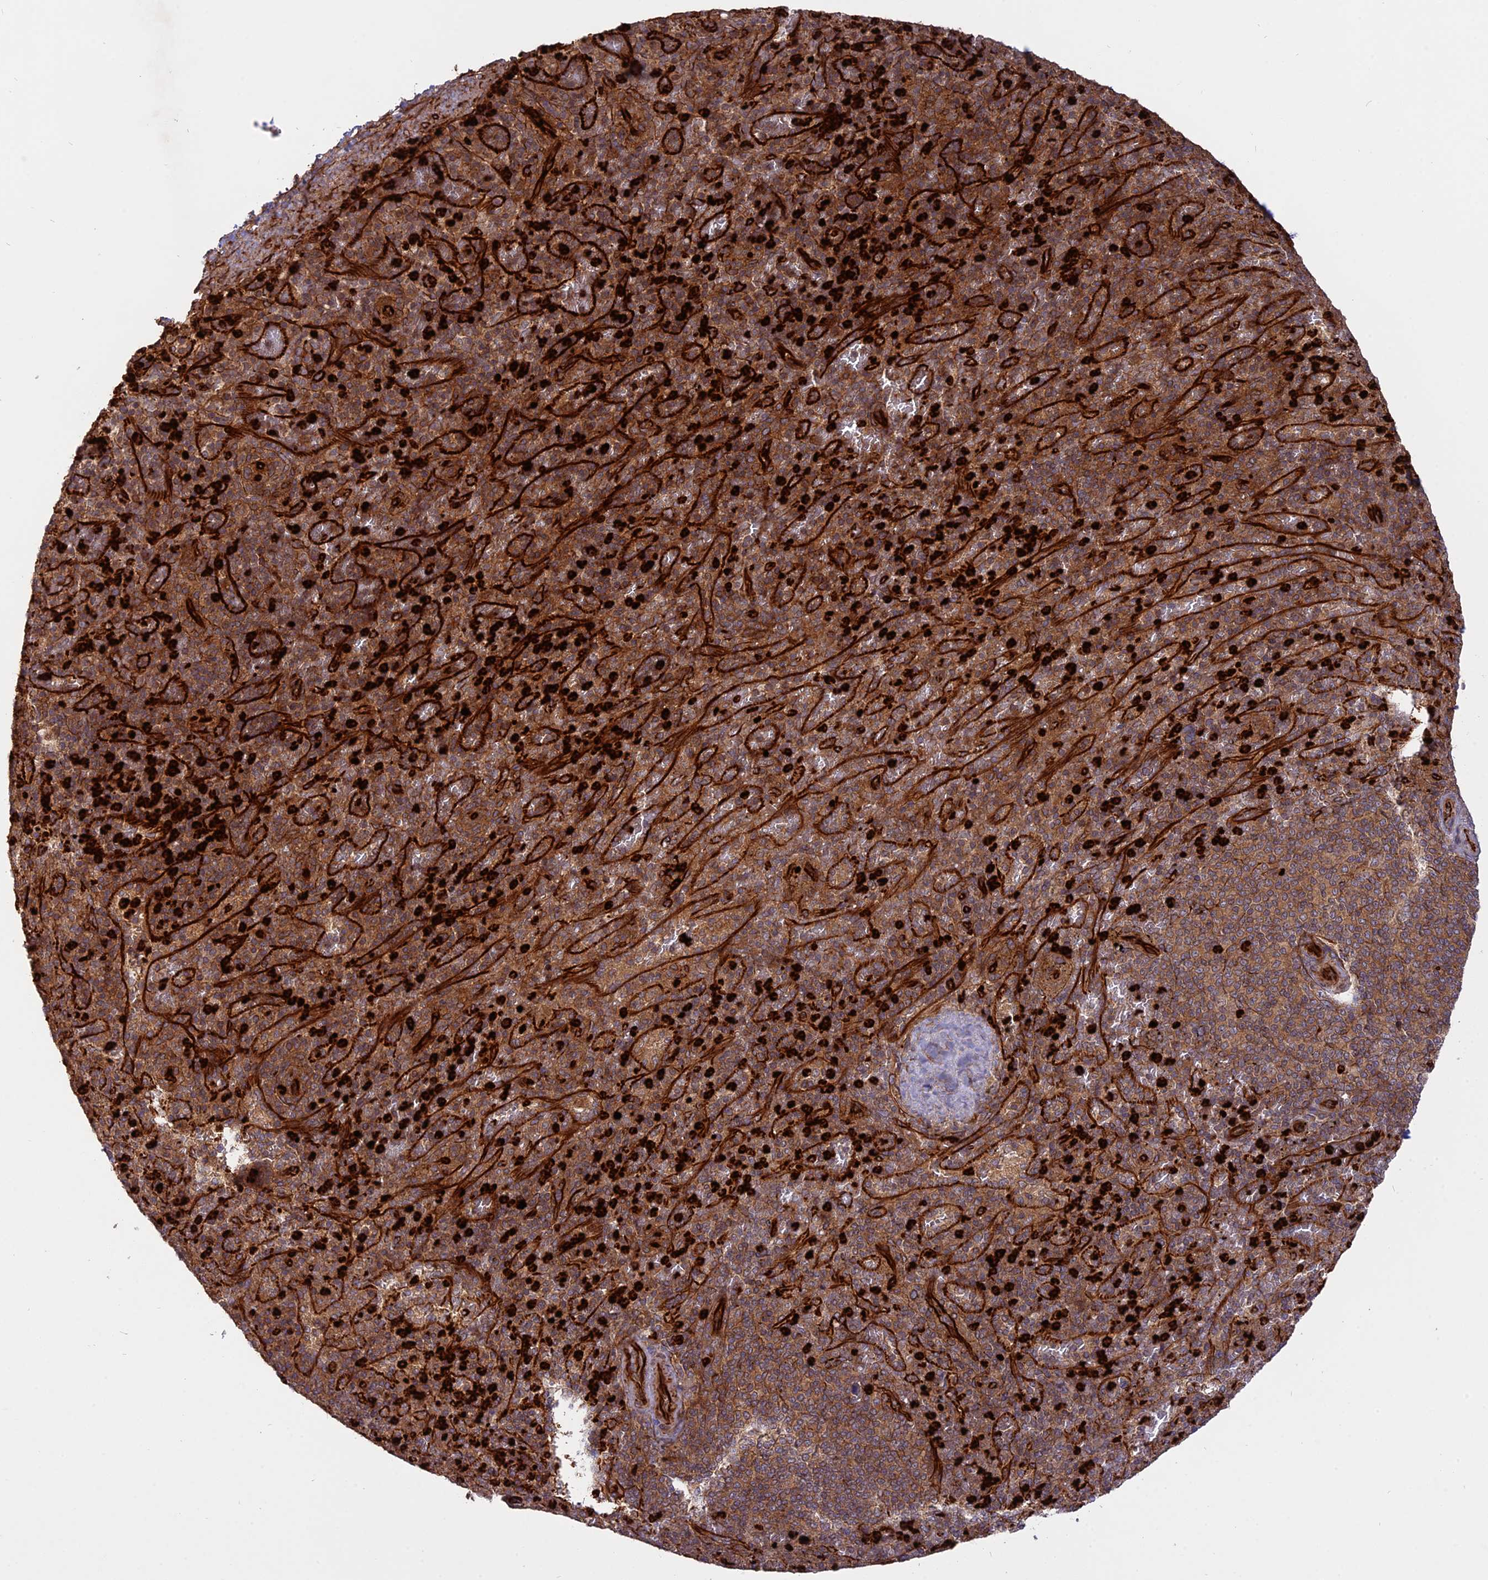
{"staining": {"intensity": "strong", "quantity": "25%-75%", "location": "cytoplasmic/membranous"}, "tissue": "spleen", "cell_type": "Cells in red pulp", "image_type": "normal", "snomed": [{"axis": "morphology", "description": "Normal tissue, NOS"}, {"axis": "topography", "description": "Spleen"}], "caption": "Brown immunohistochemical staining in unremarkable spleen exhibits strong cytoplasmic/membranous expression in approximately 25%-75% of cells in red pulp.", "gene": "PHLDB3", "patient": {"sex": "male", "age": 82}}